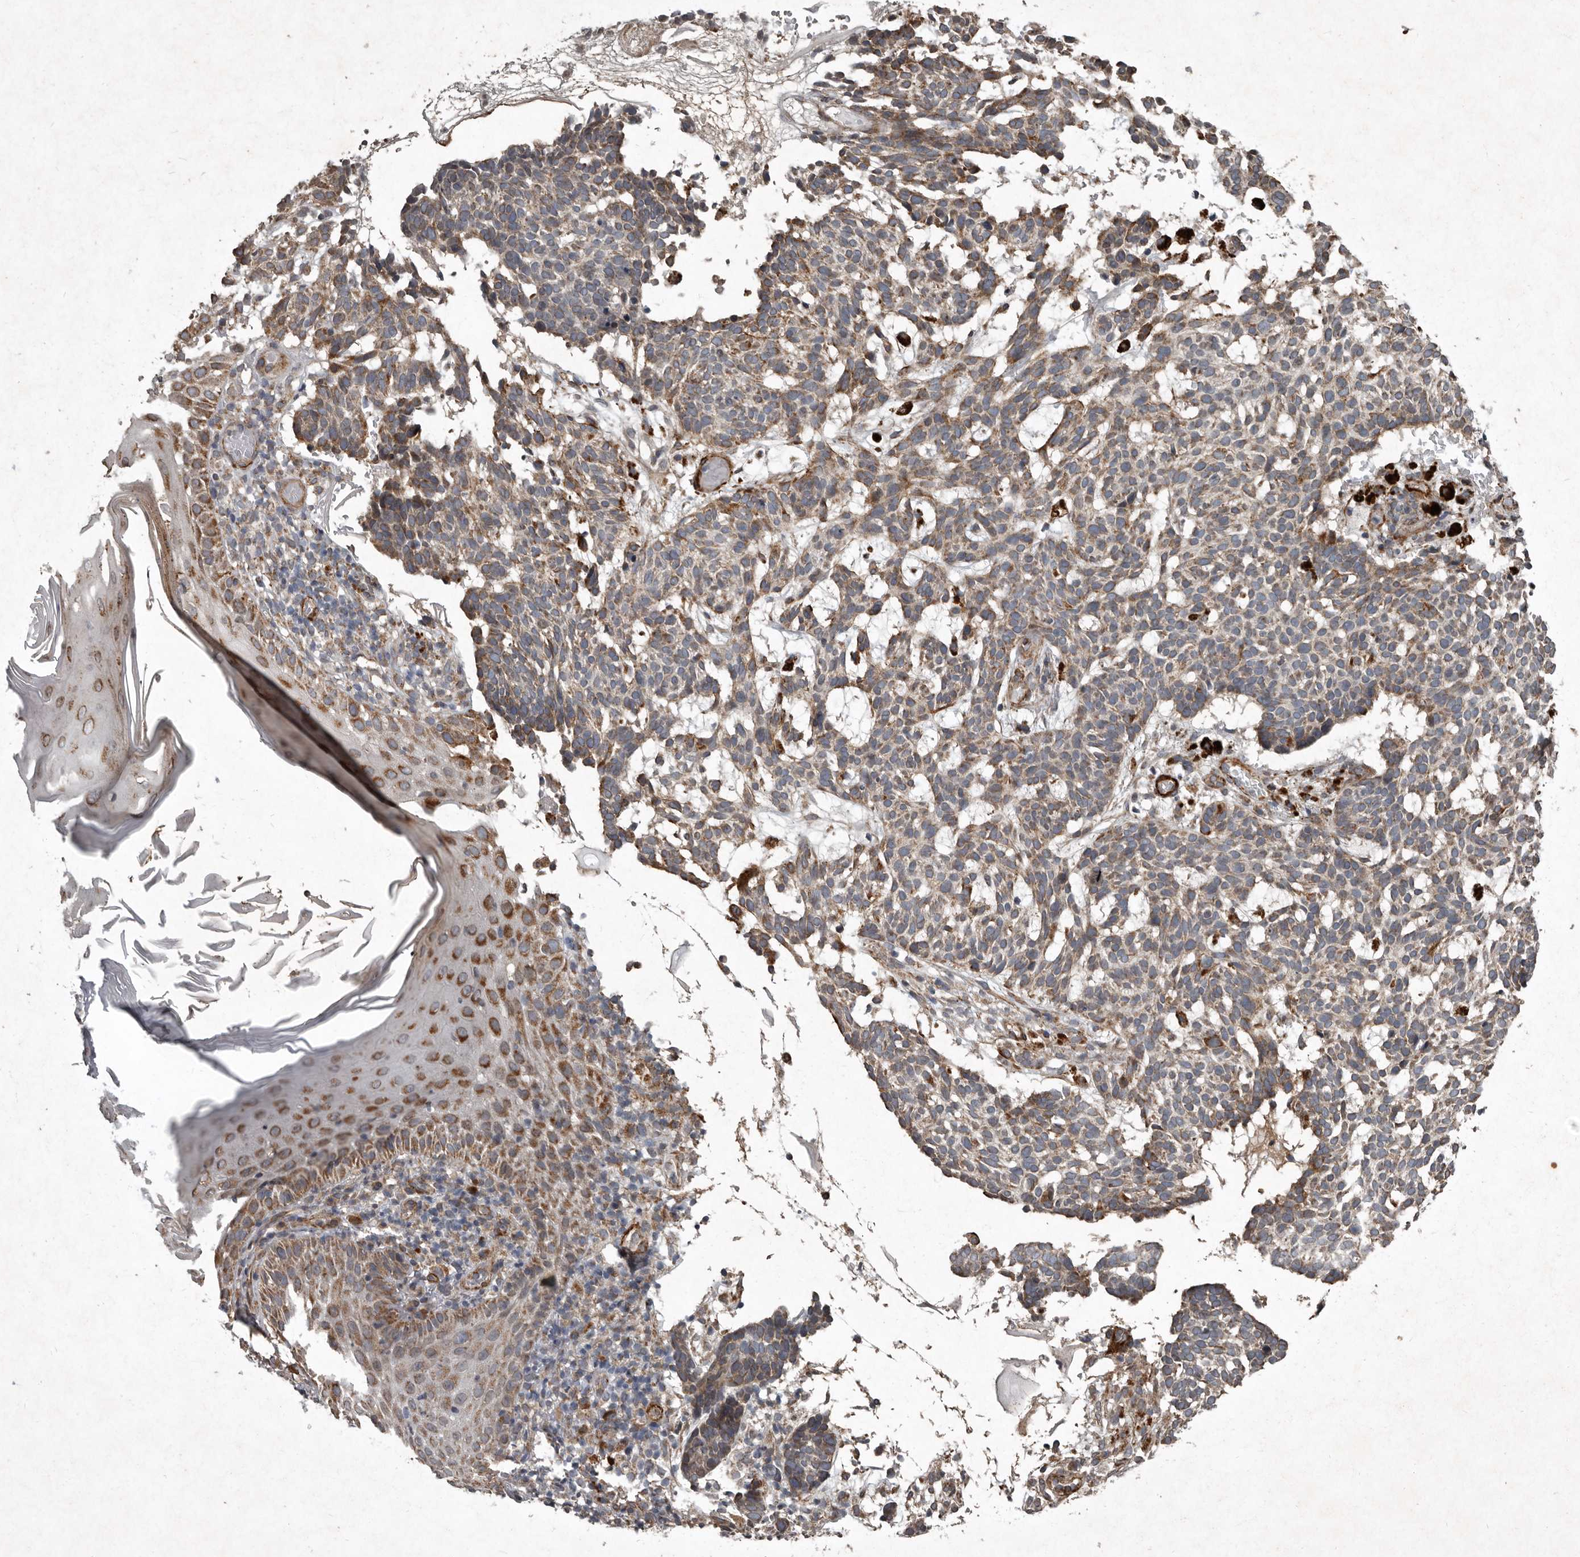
{"staining": {"intensity": "moderate", "quantity": ">75%", "location": "cytoplasmic/membranous"}, "tissue": "skin cancer", "cell_type": "Tumor cells", "image_type": "cancer", "snomed": [{"axis": "morphology", "description": "Basal cell carcinoma"}, {"axis": "topography", "description": "Skin"}], "caption": "Skin basal cell carcinoma stained for a protein exhibits moderate cytoplasmic/membranous positivity in tumor cells. The protein of interest is stained brown, and the nuclei are stained in blue (DAB (3,3'-diaminobenzidine) IHC with brightfield microscopy, high magnification).", "gene": "MRPS15", "patient": {"sex": "male", "age": 85}}